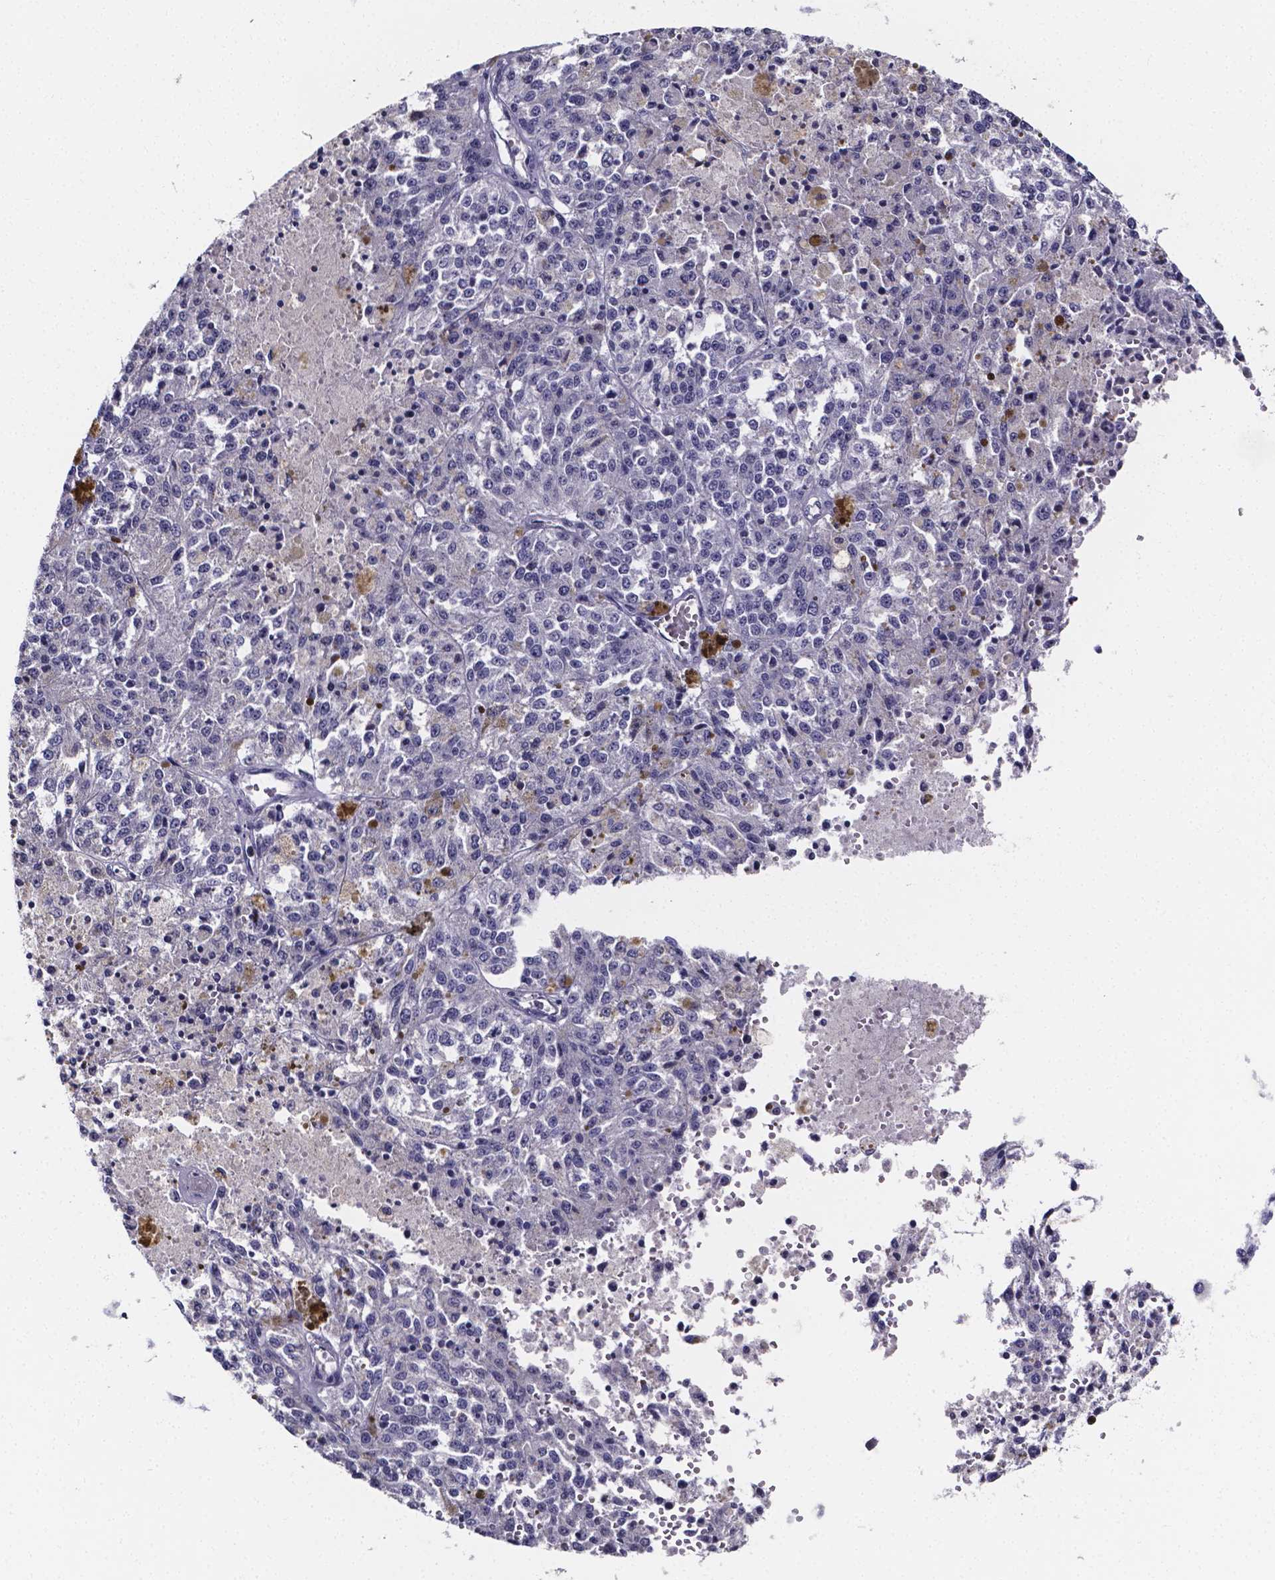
{"staining": {"intensity": "negative", "quantity": "none", "location": "none"}, "tissue": "melanoma", "cell_type": "Tumor cells", "image_type": "cancer", "snomed": [{"axis": "morphology", "description": "Malignant melanoma, Metastatic site"}, {"axis": "topography", "description": "Lymph node"}], "caption": "The micrograph displays no staining of tumor cells in malignant melanoma (metastatic site). (Immunohistochemistry, brightfield microscopy, high magnification).", "gene": "IZUMO1", "patient": {"sex": "female", "age": 64}}